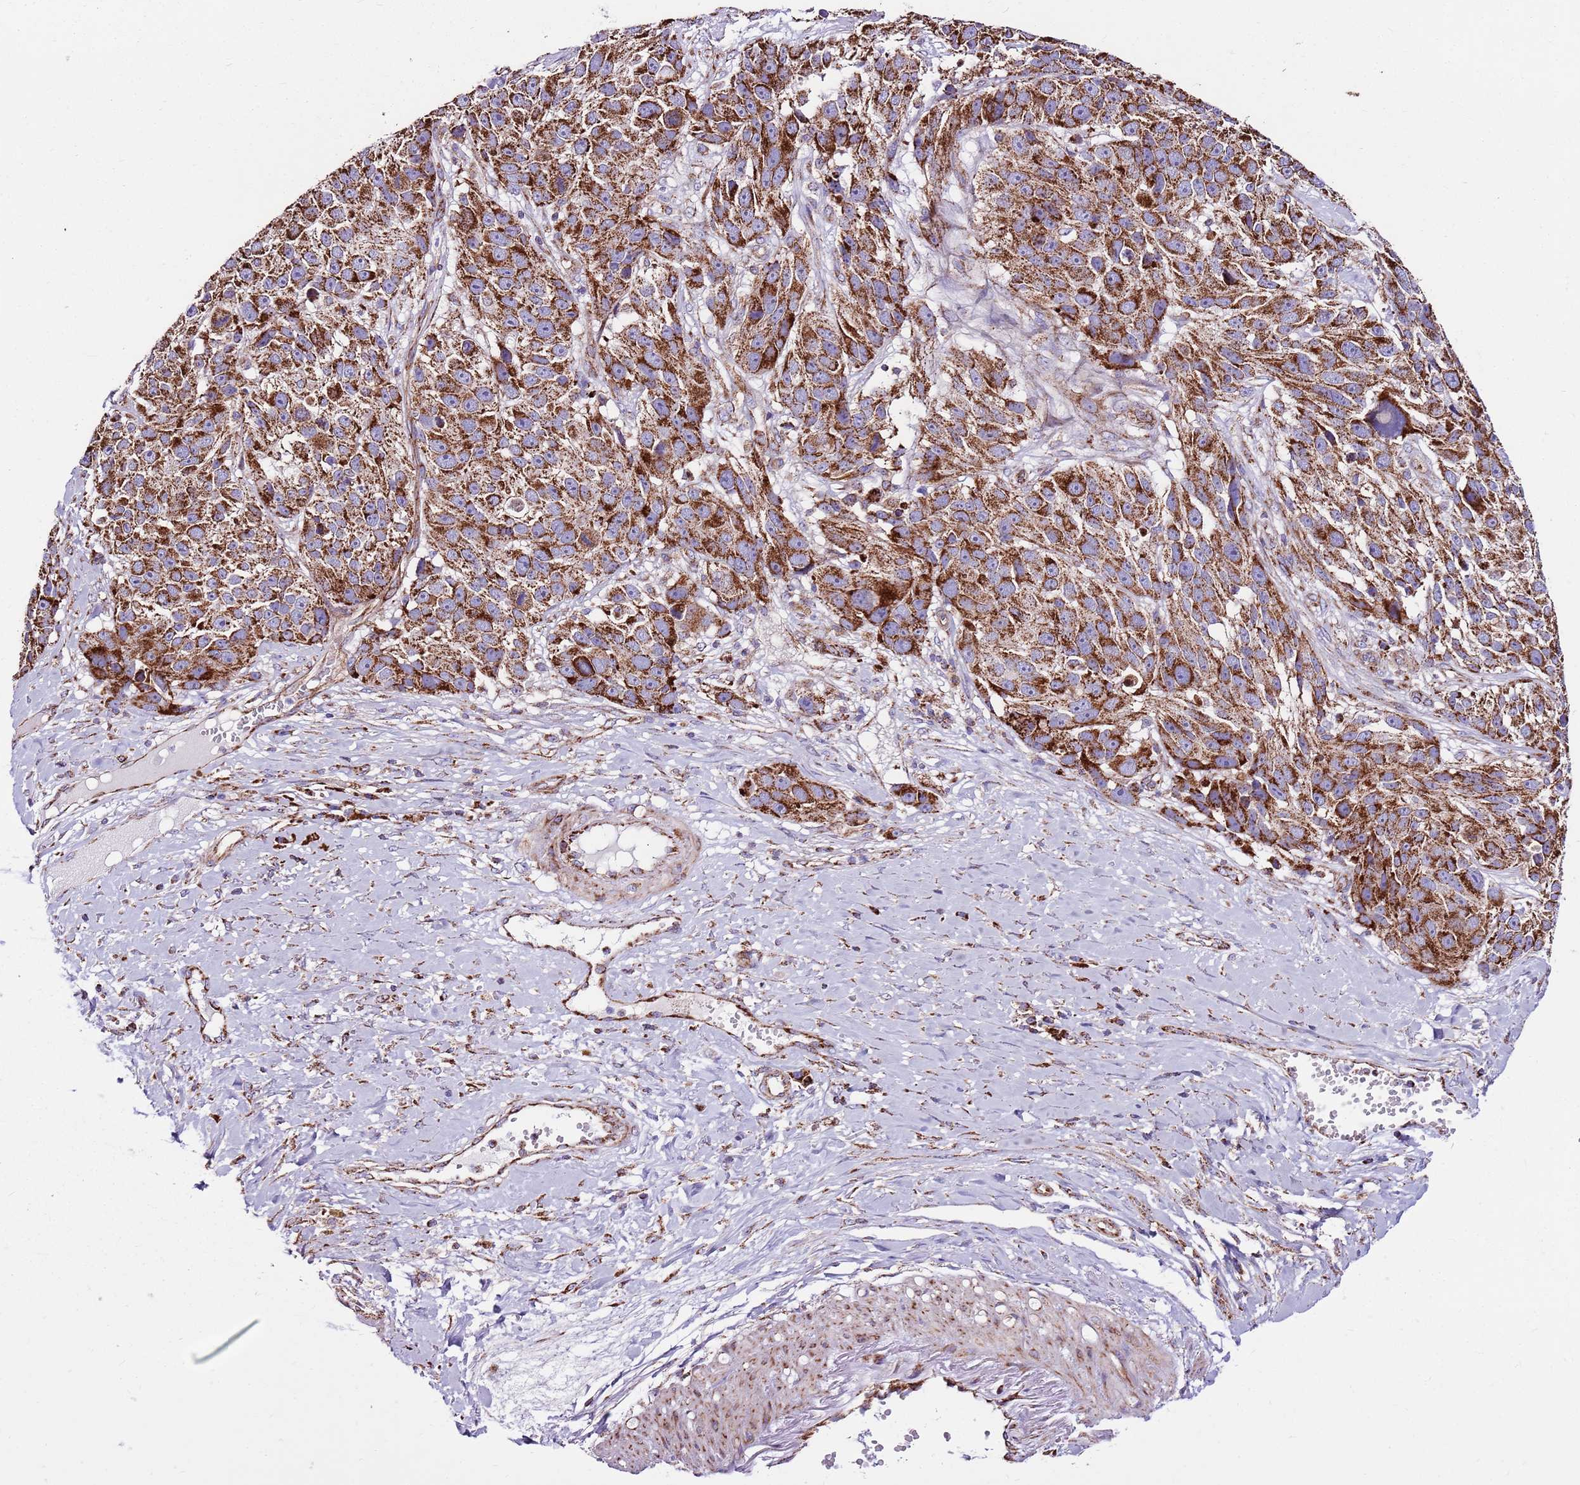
{"staining": {"intensity": "strong", "quantity": ">75%", "location": "cytoplasmic/membranous"}, "tissue": "melanoma", "cell_type": "Tumor cells", "image_type": "cancer", "snomed": [{"axis": "morphology", "description": "Malignant melanoma, NOS"}, {"axis": "topography", "description": "Skin"}], "caption": "Strong cytoplasmic/membranous expression for a protein is seen in about >75% of tumor cells of malignant melanoma using immunohistochemistry (IHC).", "gene": "HECTD4", "patient": {"sex": "male", "age": 84}}